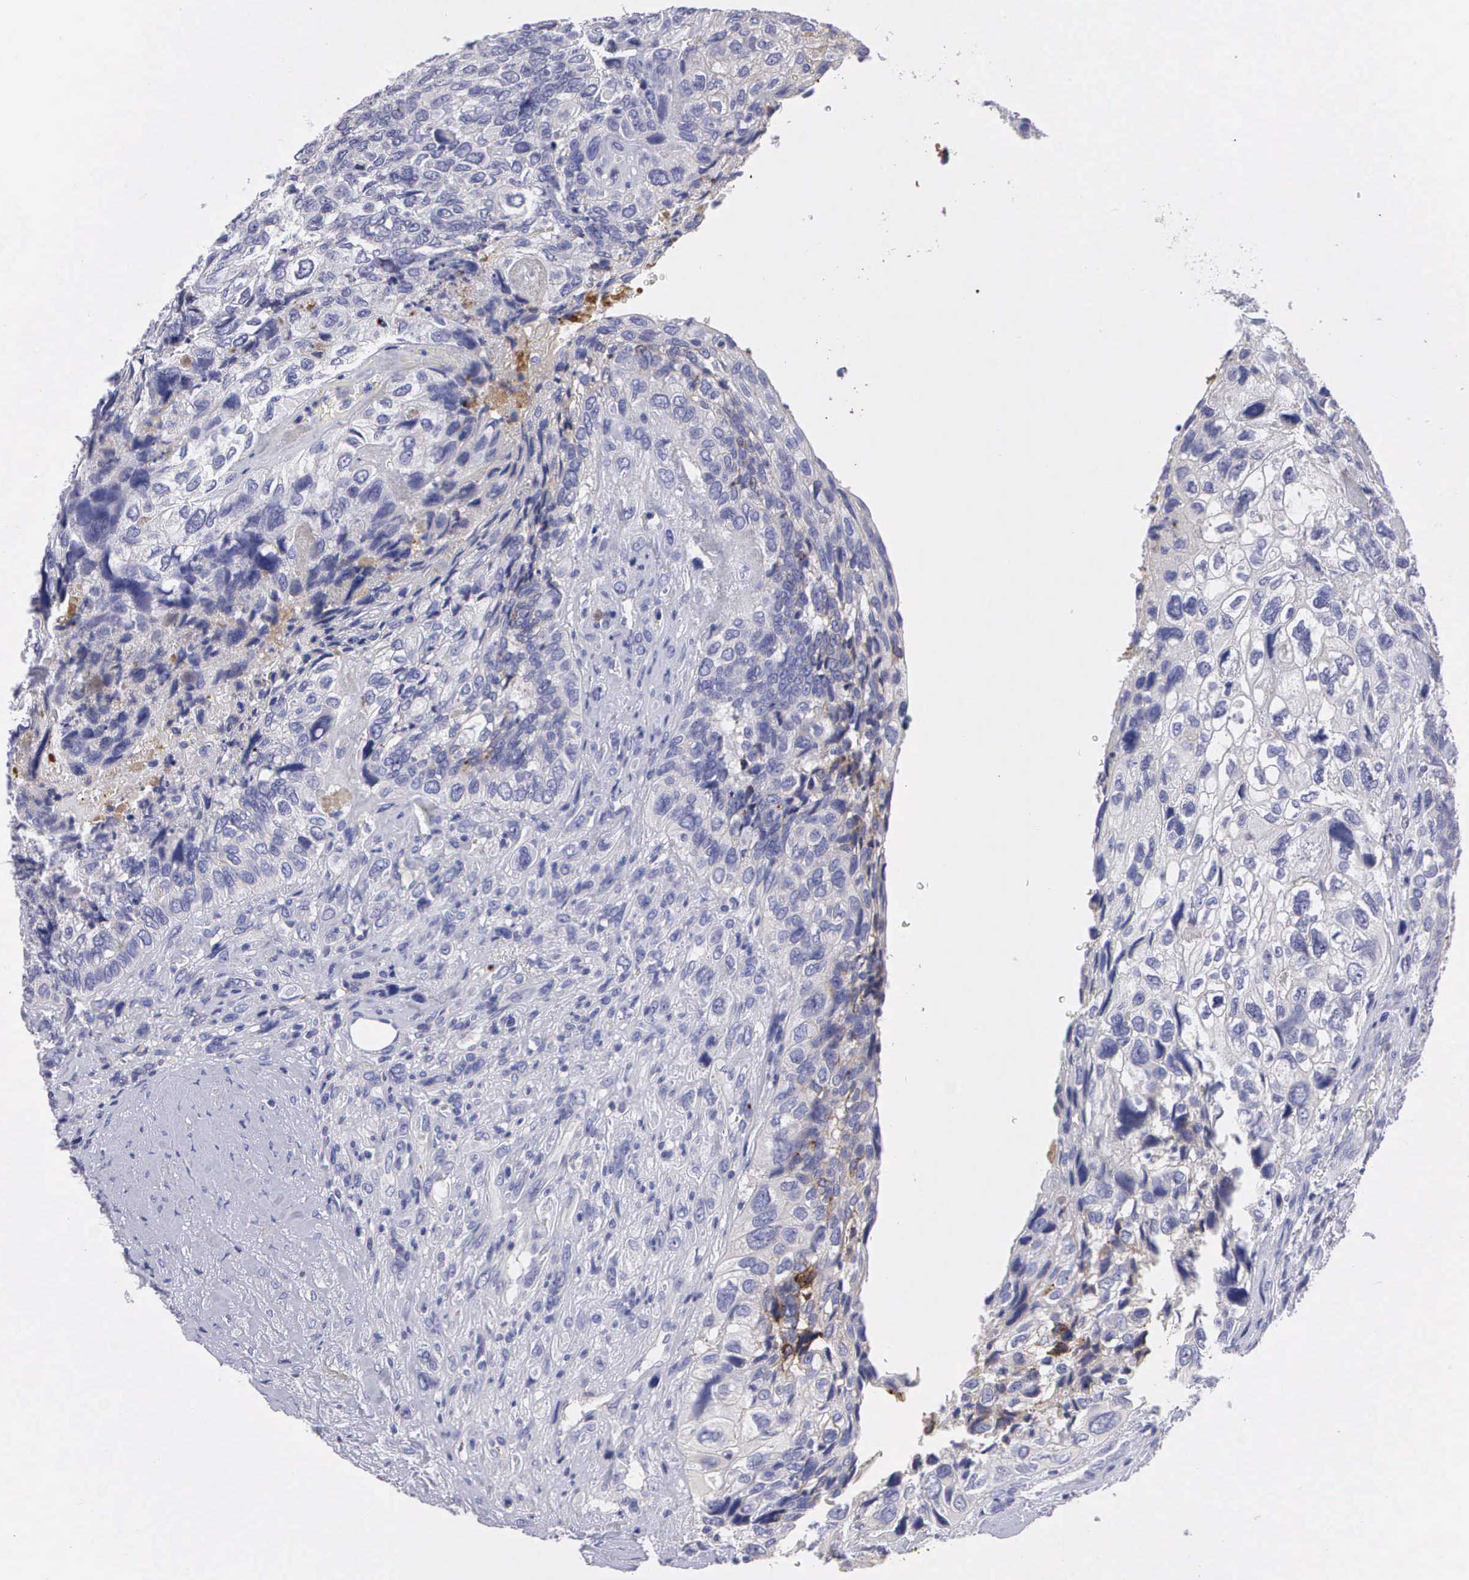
{"staining": {"intensity": "weak", "quantity": "<25%", "location": "cytoplasmic/membranous"}, "tissue": "breast cancer", "cell_type": "Tumor cells", "image_type": "cancer", "snomed": [{"axis": "morphology", "description": "Neoplasm, malignant, NOS"}, {"axis": "topography", "description": "Breast"}], "caption": "Immunohistochemistry (IHC) of malignant neoplasm (breast) exhibits no staining in tumor cells. (DAB (3,3'-diaminobenzidine) immunohistochemistry visualized using brightfield microscopy, high magnification).", "gene": "CLU", "patient": {"sex": "female", "age": 50}}